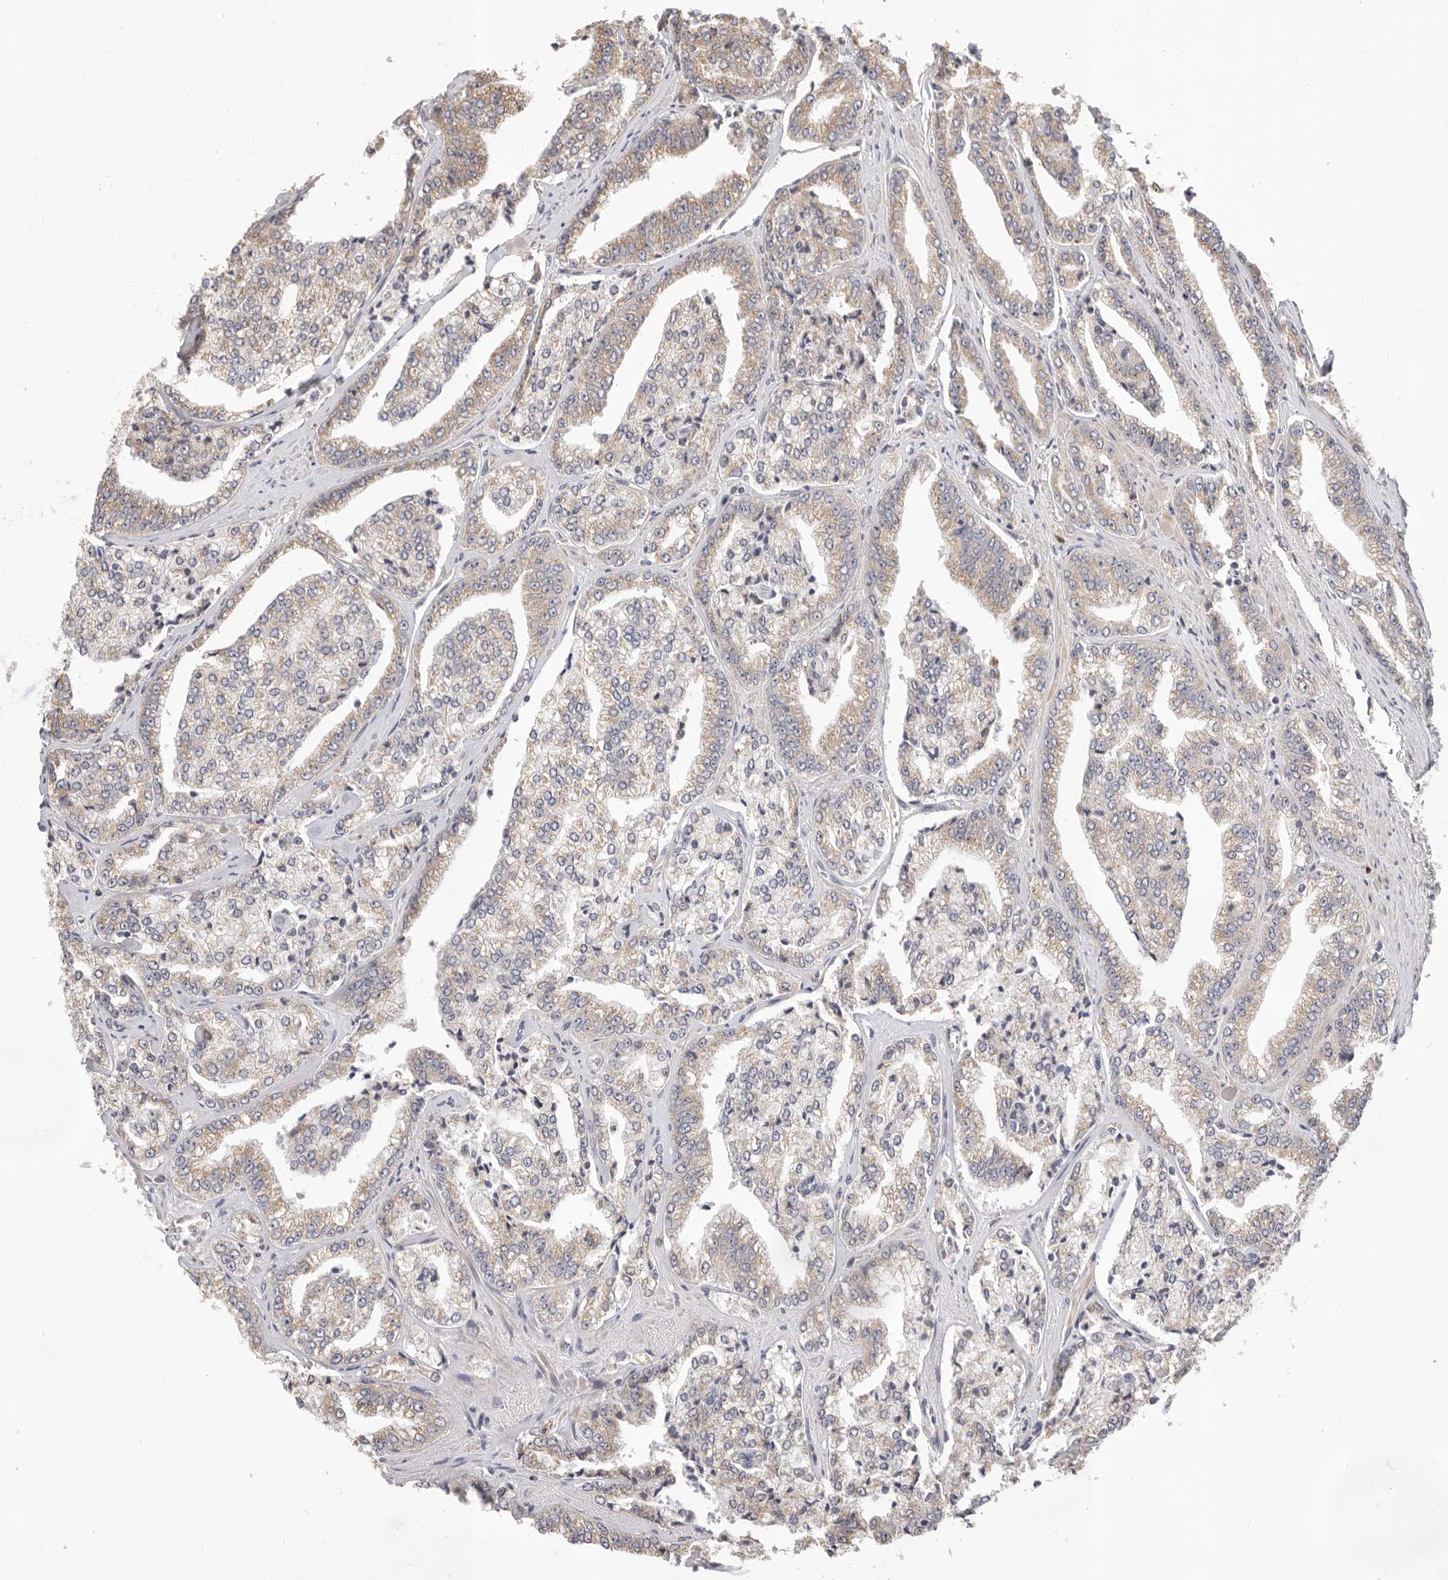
{"staining": {"intensity": "weak", "quantity": "25%-75%", "location": "cytoplasmic/membranous"}, "tissue": "prostate cancer", "cell_type": "Tumor cells", "image_type": "cancer", "snomed": [{"axis": "morphology", "description": "Adenocarcinoma, High grade"}, {"axis": "topography", "description": "Prostate"}], "caption": "Weak cytoplasmic/membranous protein staining is seen in approximately 25%-75% of tumor cells in prostate cancer. (brown staining indicates protein expression, while blue staining denotes nuclei).", "gene": "USH1C", "patient": {"sex": "male", "age": 71}}